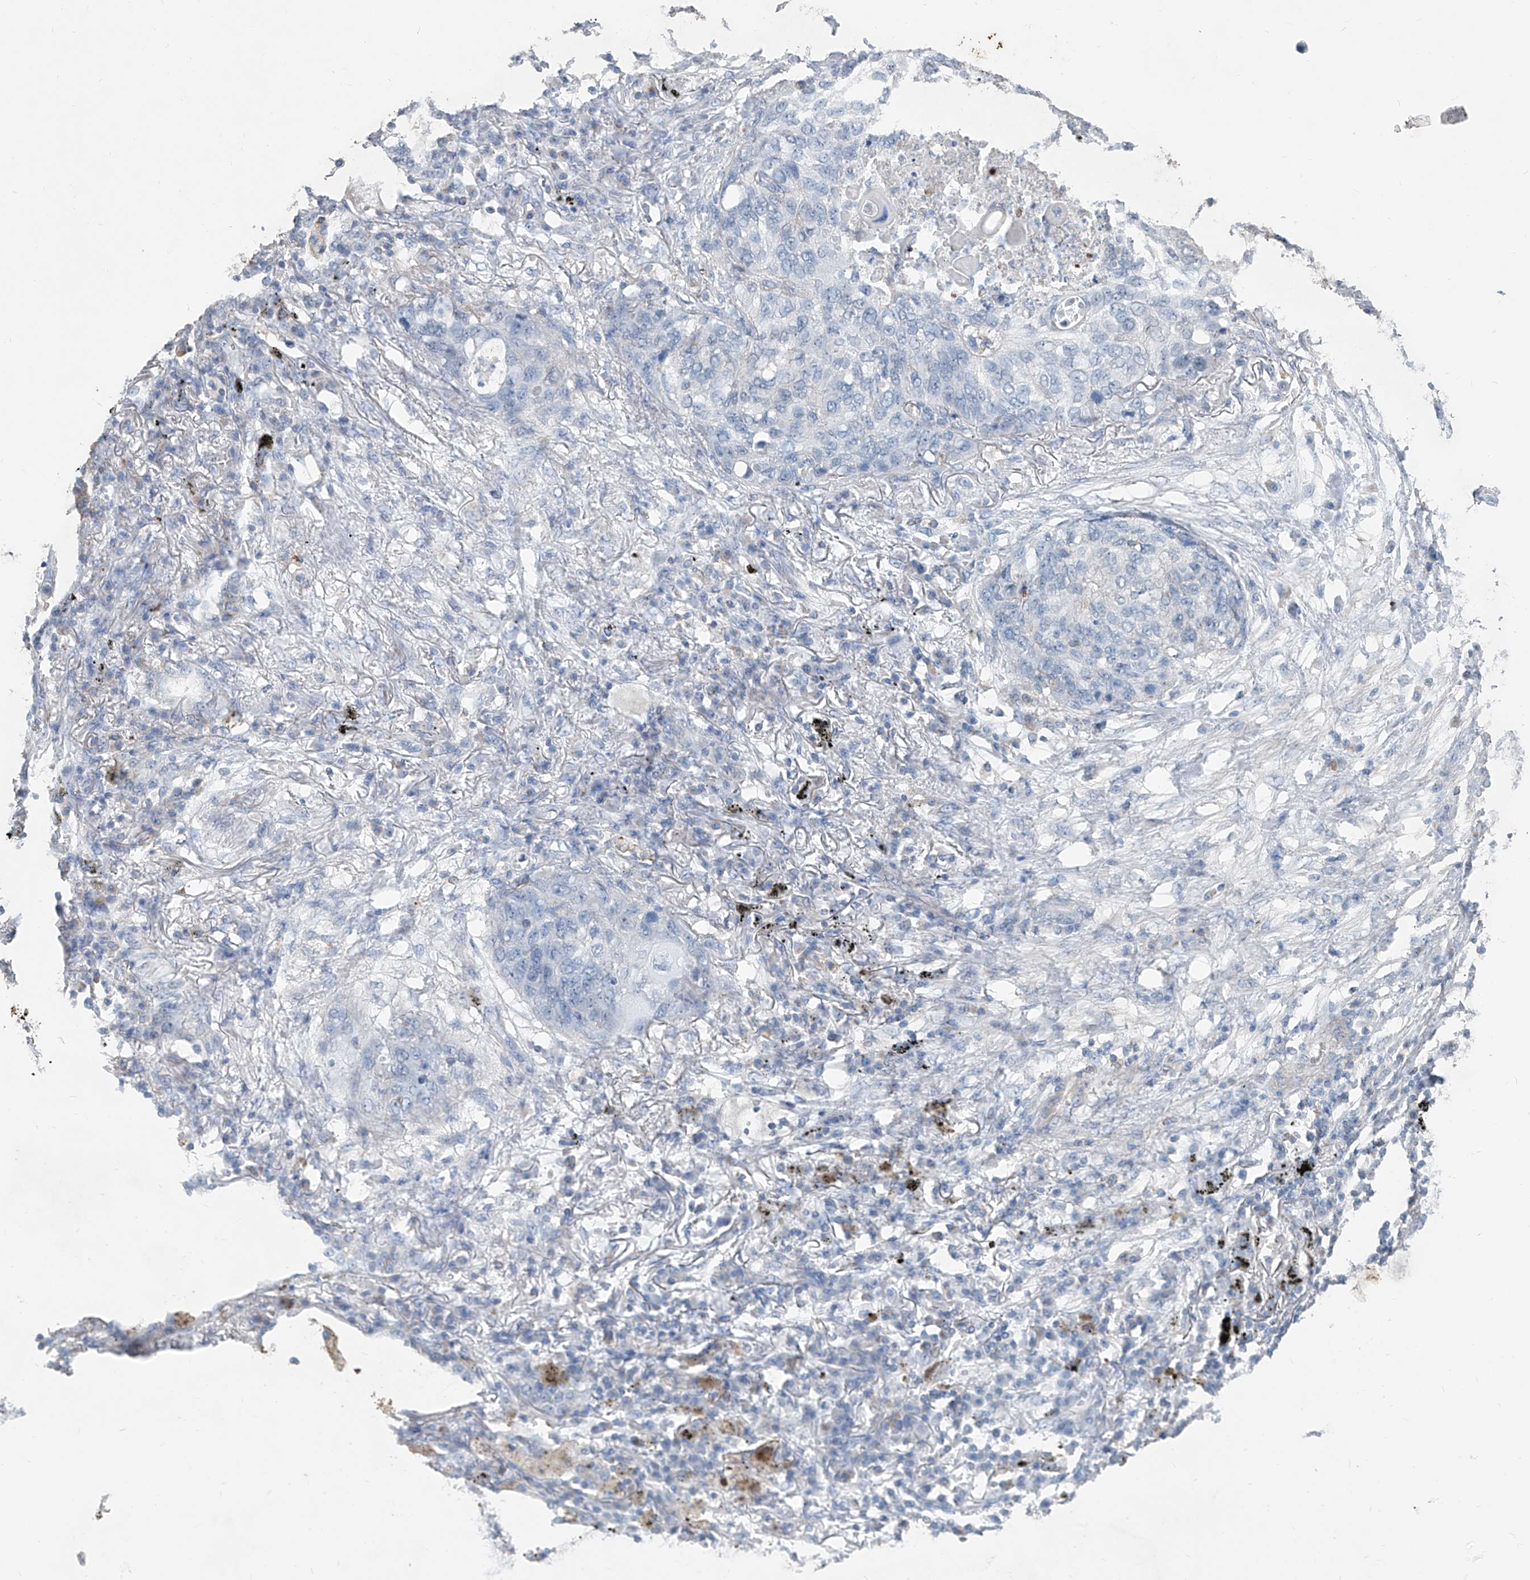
{"staining": {"intensity": "negative", "quantity": "none", "location": "none"}, "tissue": "lung cancer", "cell_type": "Tumor cells", "image_type": "cancer", "snomed": [{"axis": "morphology", "description": "Squamous cell carcinoma, NOS"}, {"axis": "topography", "description": "Lung"}], "caption": "Photomicrograph shows no protein staining in tumor cells of squamous cell carcinoma (lung) tissue.", "gene": "ANKRD34A", "patient": {"sex": "female", "age": 63}}